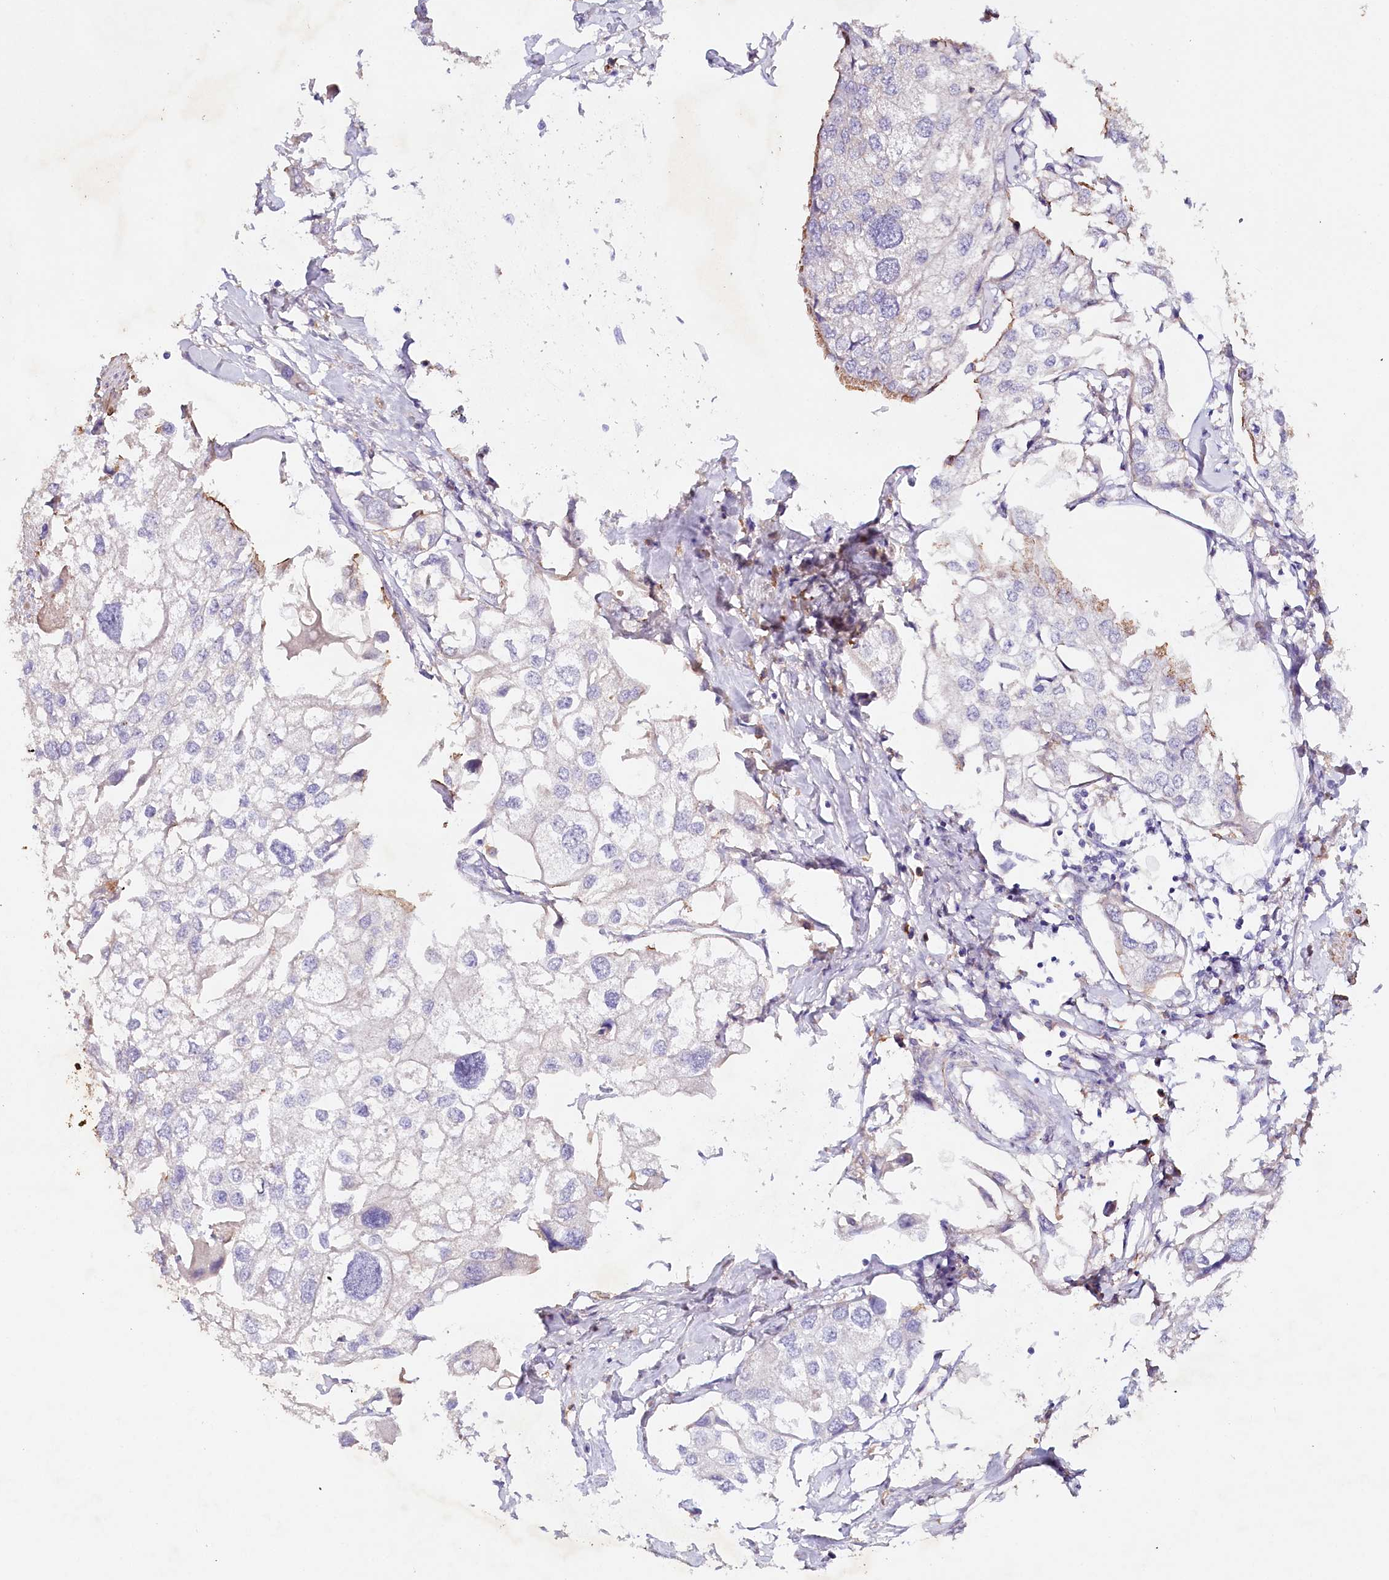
{"staining": {"intensity": "weak", "quantity": "<25%", "location": "cytoplasmic/membranous"}, "tissue": "urothelial cancer", "cell_type": "Tumor cells", "image_type": "cancer", "snomed": [{"axis": "morphology", "description": "Urothelial carcinoma, High grade"}, {"axis": "topography", "description": "Urinary bladder"}], "caption": "DAB (3,3'-diaminobenzidine) immunohistochemical staining of human high-grade urothelial carcinoma displays no significant staining in tumor cells.", "gene": "ALDH3B1", "patient": {"sex": "male", "age": 64}}